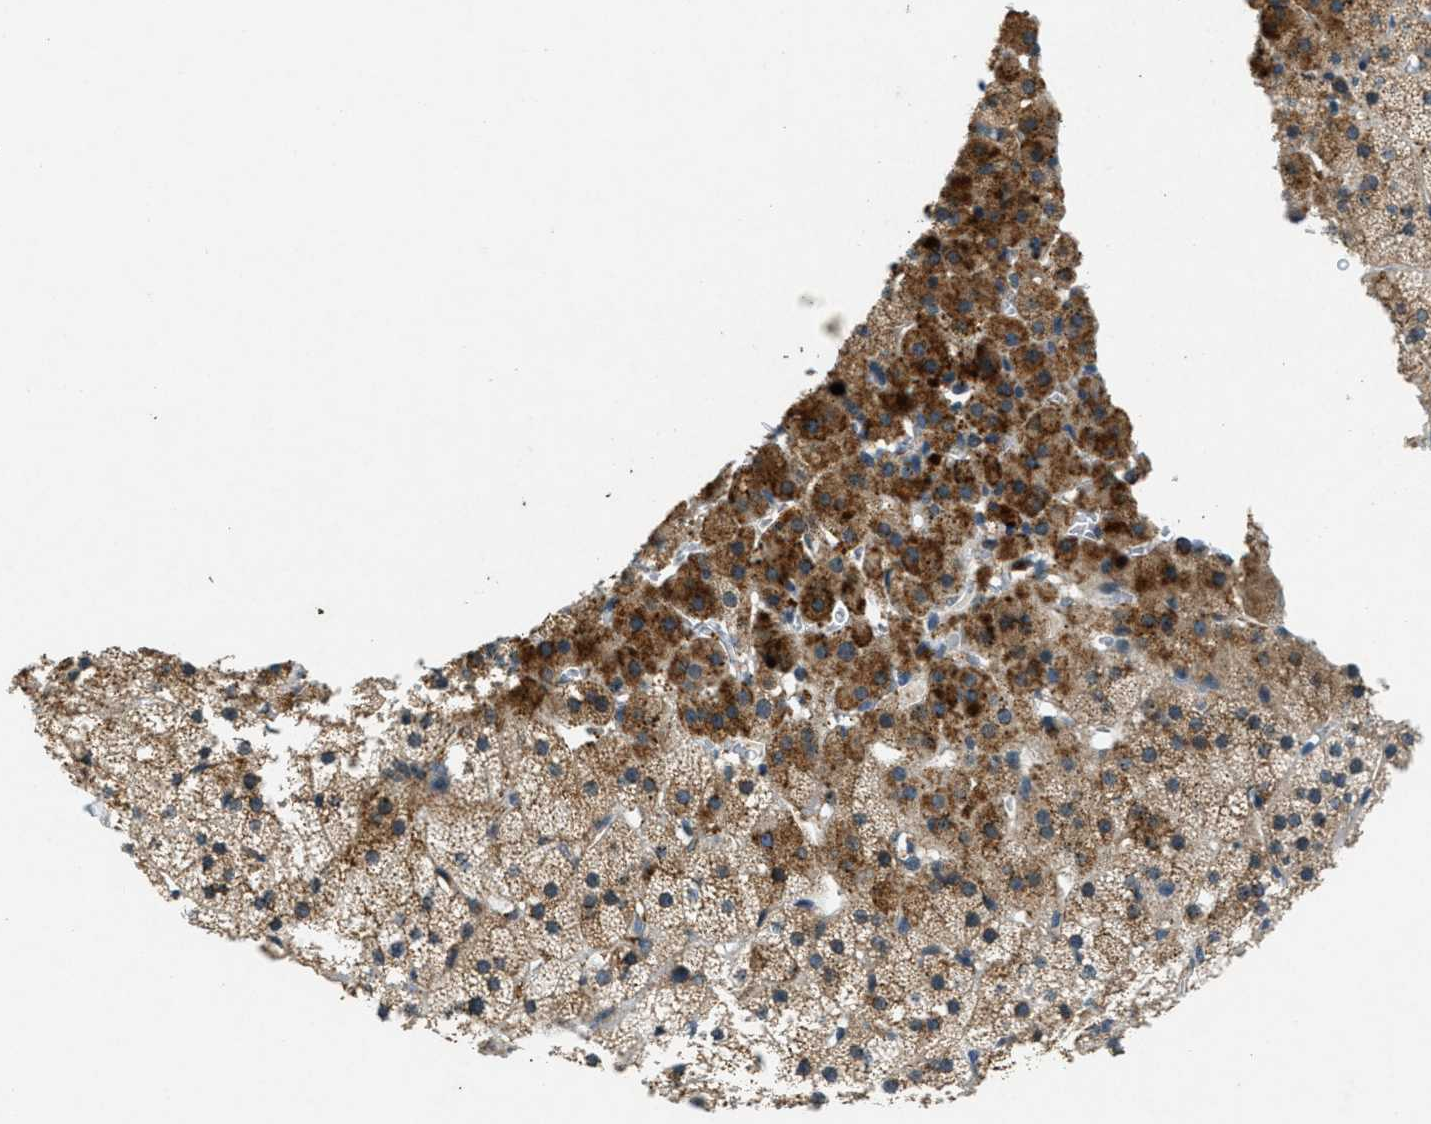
{"staining": {"intensity": "strong", "quantity": ">75%", "location": "cytoplasmic/membranous"}, "tissue": "adrenal gland", "cell_type": "Glandular cells", "image_type": "normal", "snomed": [{"axis": "morphology", "description": "Normal tissue, NOS"}, {"axis": "topography", "description": "Adrenal gland"}], "caption": "Immunohistochemical staining of benign adrenal gland shows >75% levels of strong cytoplasmic/membranous protein positivity in approximately >75% of glandular cells. Using DAB (brown) and hematoxylin (blue) stains, captured at high magnification using brightfield microscopy.", "gene": "RAB3D", "patient": {"sex": "male", "age": 35}}